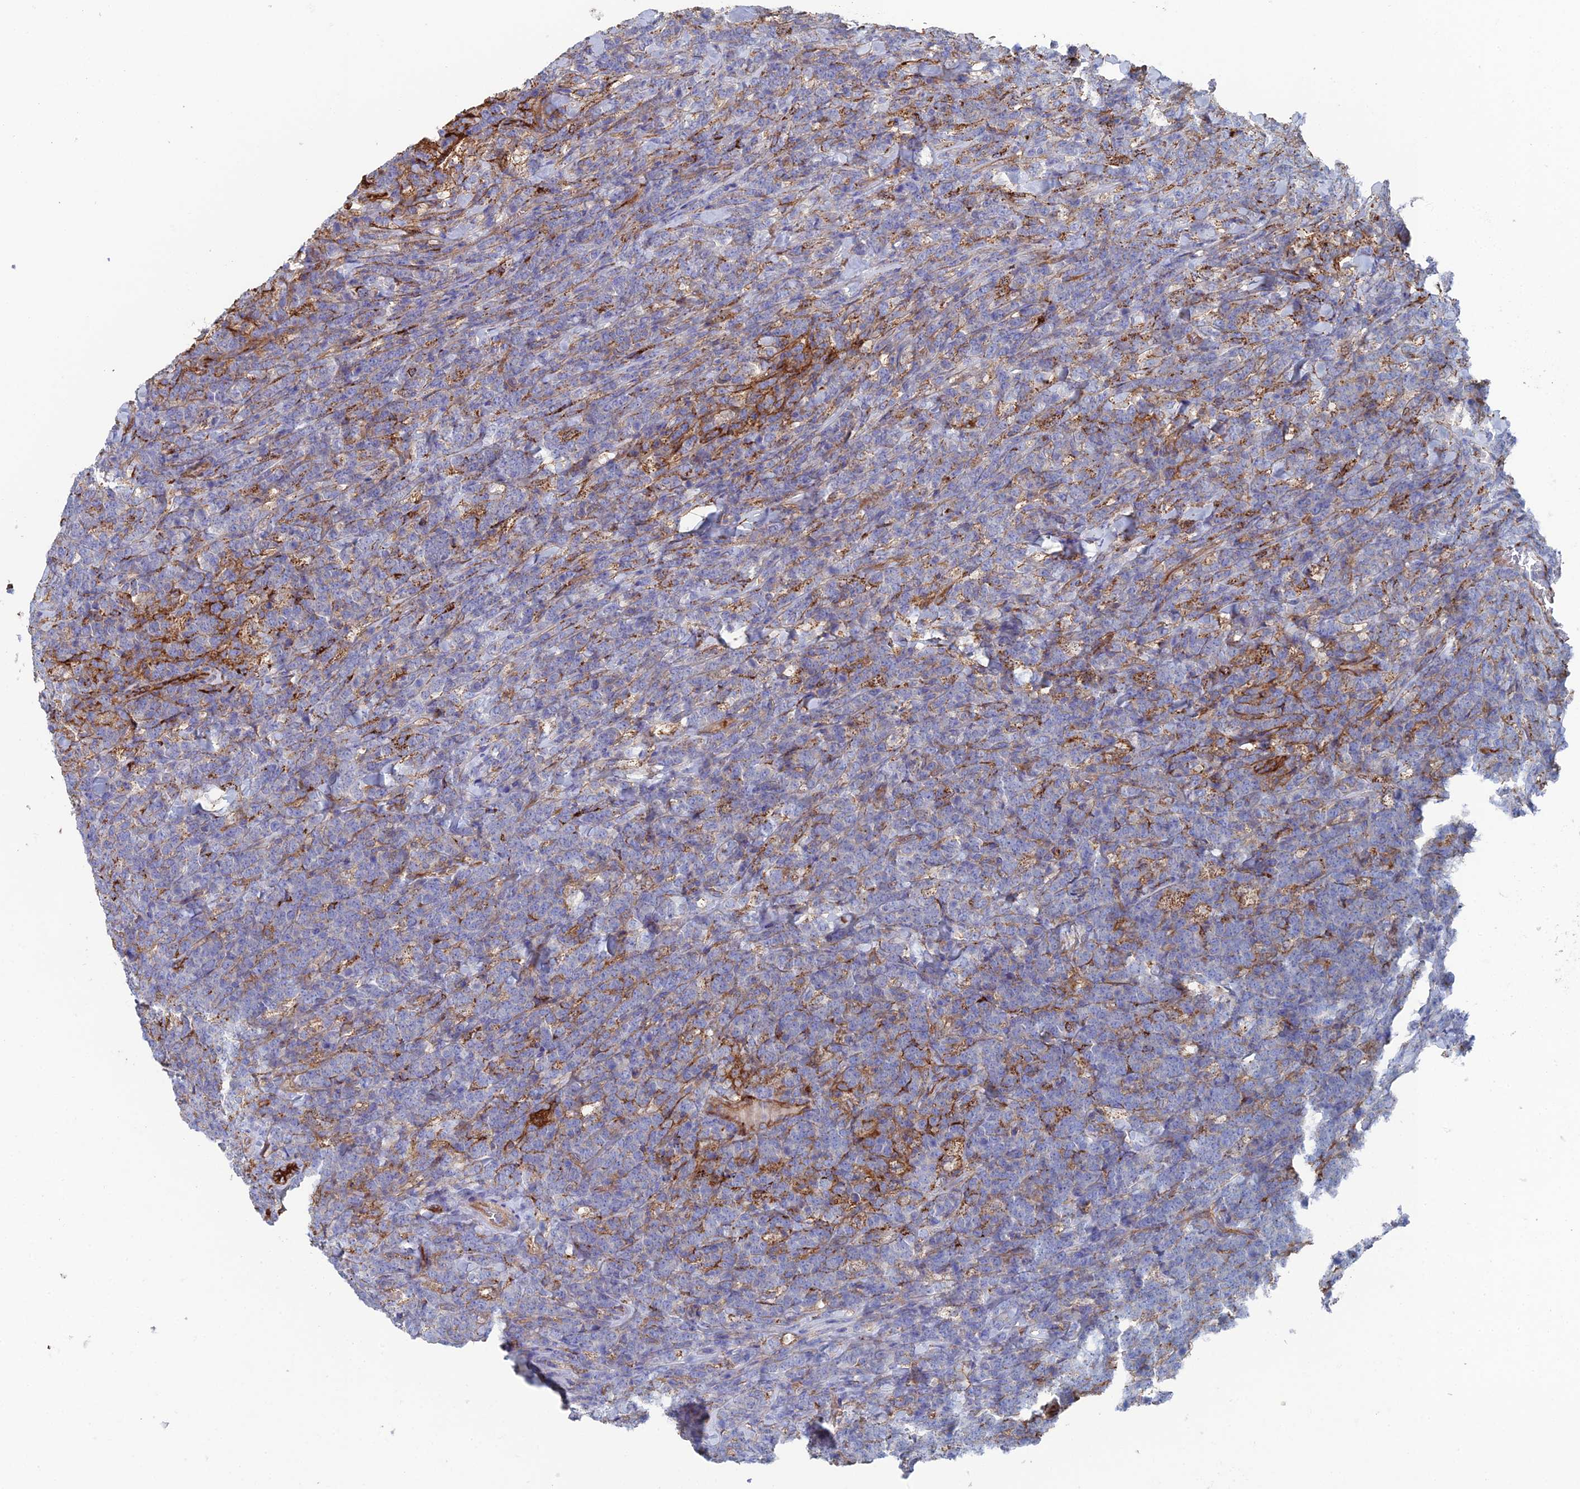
{"staining": {"intensity": "negative", "quantity": "none", "location": "none"}, "tissue": "lymphoma", "cell_type": "Tumor cells", "image_type": "cancer", "snomed": [{"axis": "morphology", "description": "Malignant lymphoma, non-Hodgkin's type, High grade"}, {"axis": "topography", "description": "Small intestine"}], "caption": "Image shows no protein staining in tumor cells of lymphoma tissue.", "gene": "SNX11", "patient": {"sex": "male", "age": 8}}